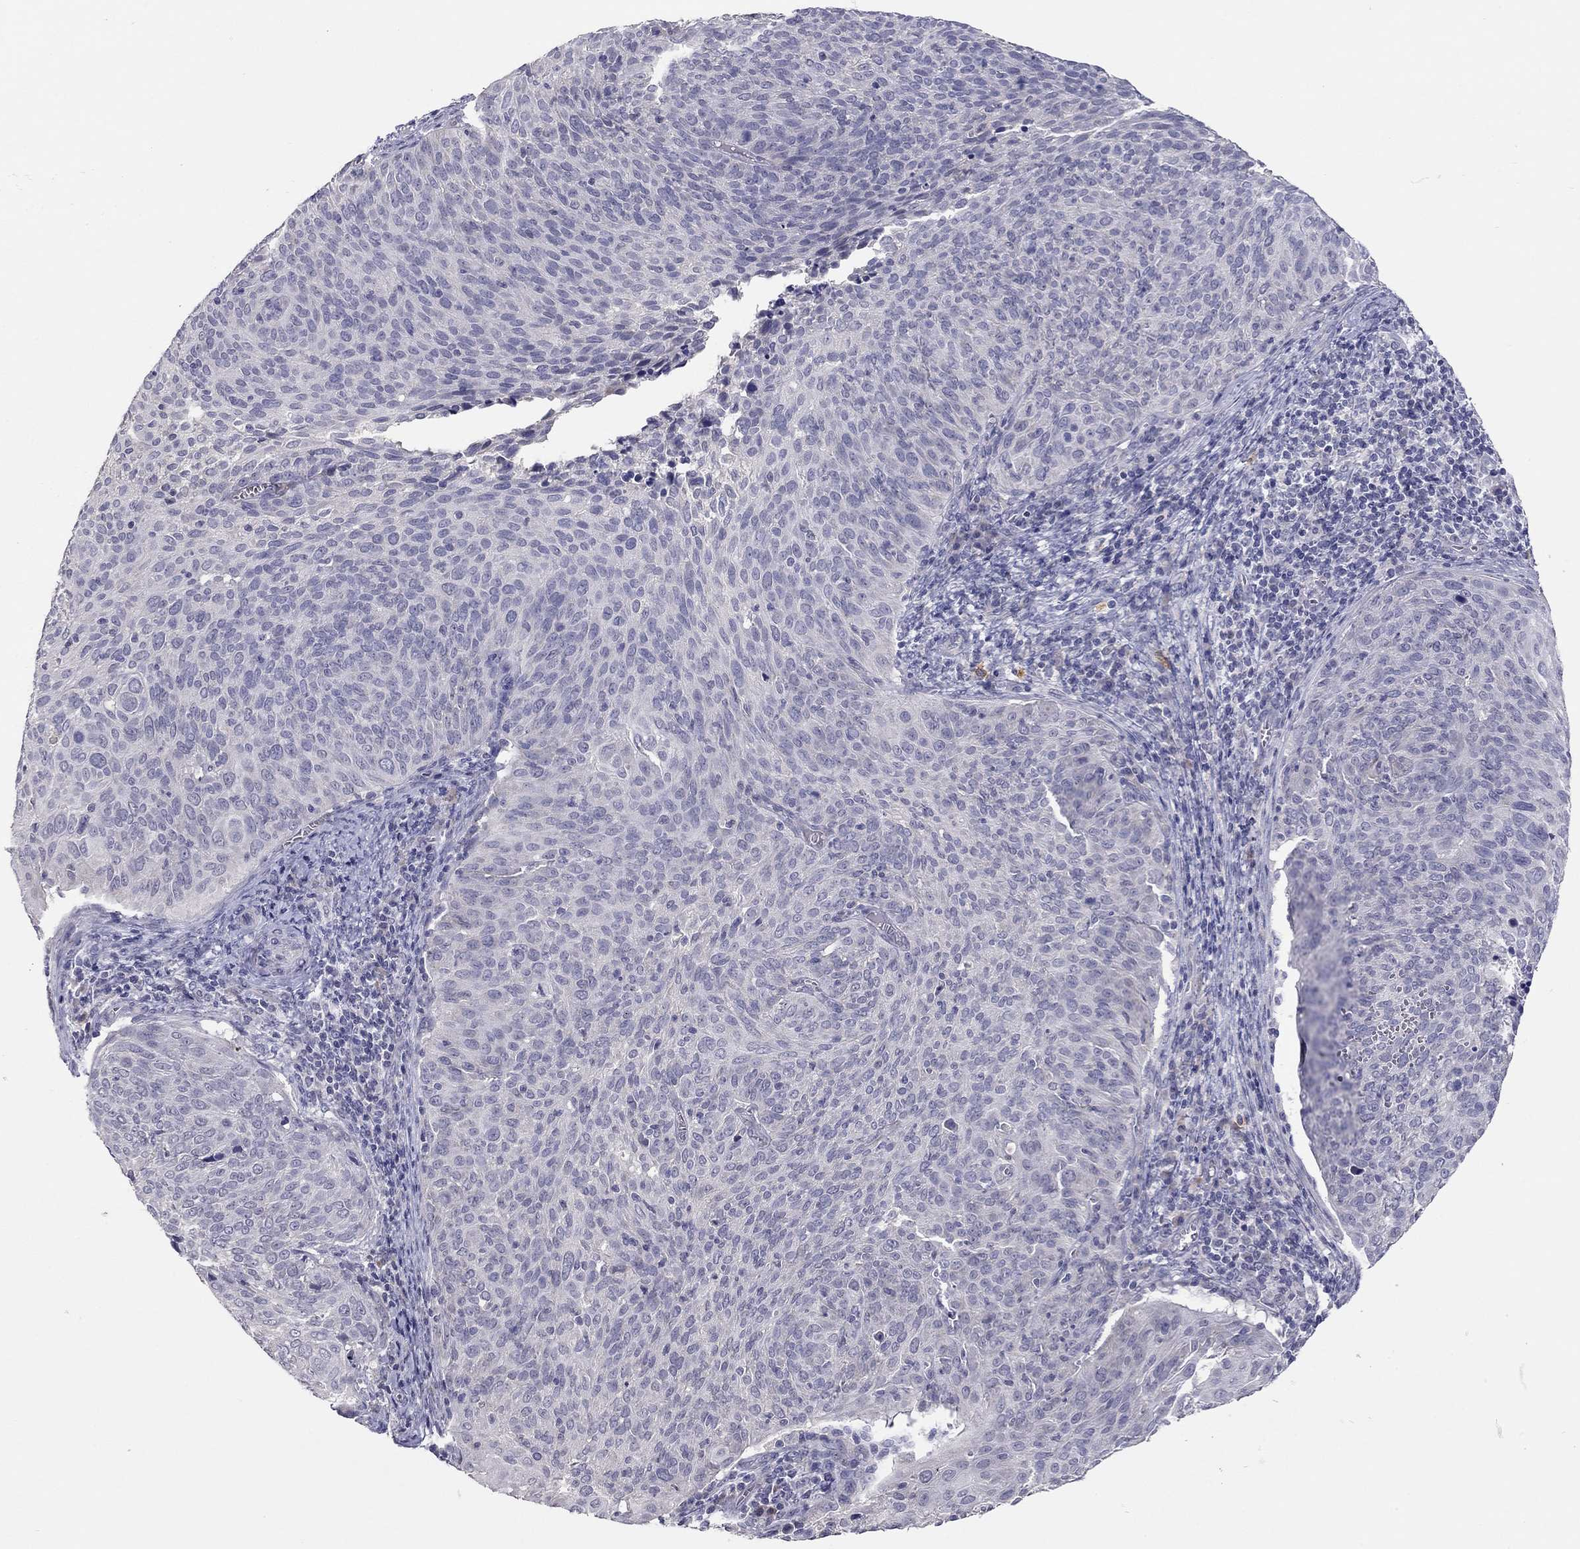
{"staining": {"intensity": "negative", "quantity": "none", "location": "none"}, "tissue": "cervical cancer", "cell_type": "Tumor cells", "image_type": "cancer", "snomed": [{"axis": "morphology", "description": "Squamous cell carcinoma, NOS"}, {"axis": "topography", "description": "Cervix"}], "caption": "There is no significant expression in tumor cells of cervical cancer.", "gene": "SCARB1", "patient": {"sex": "female", "age": 39}}